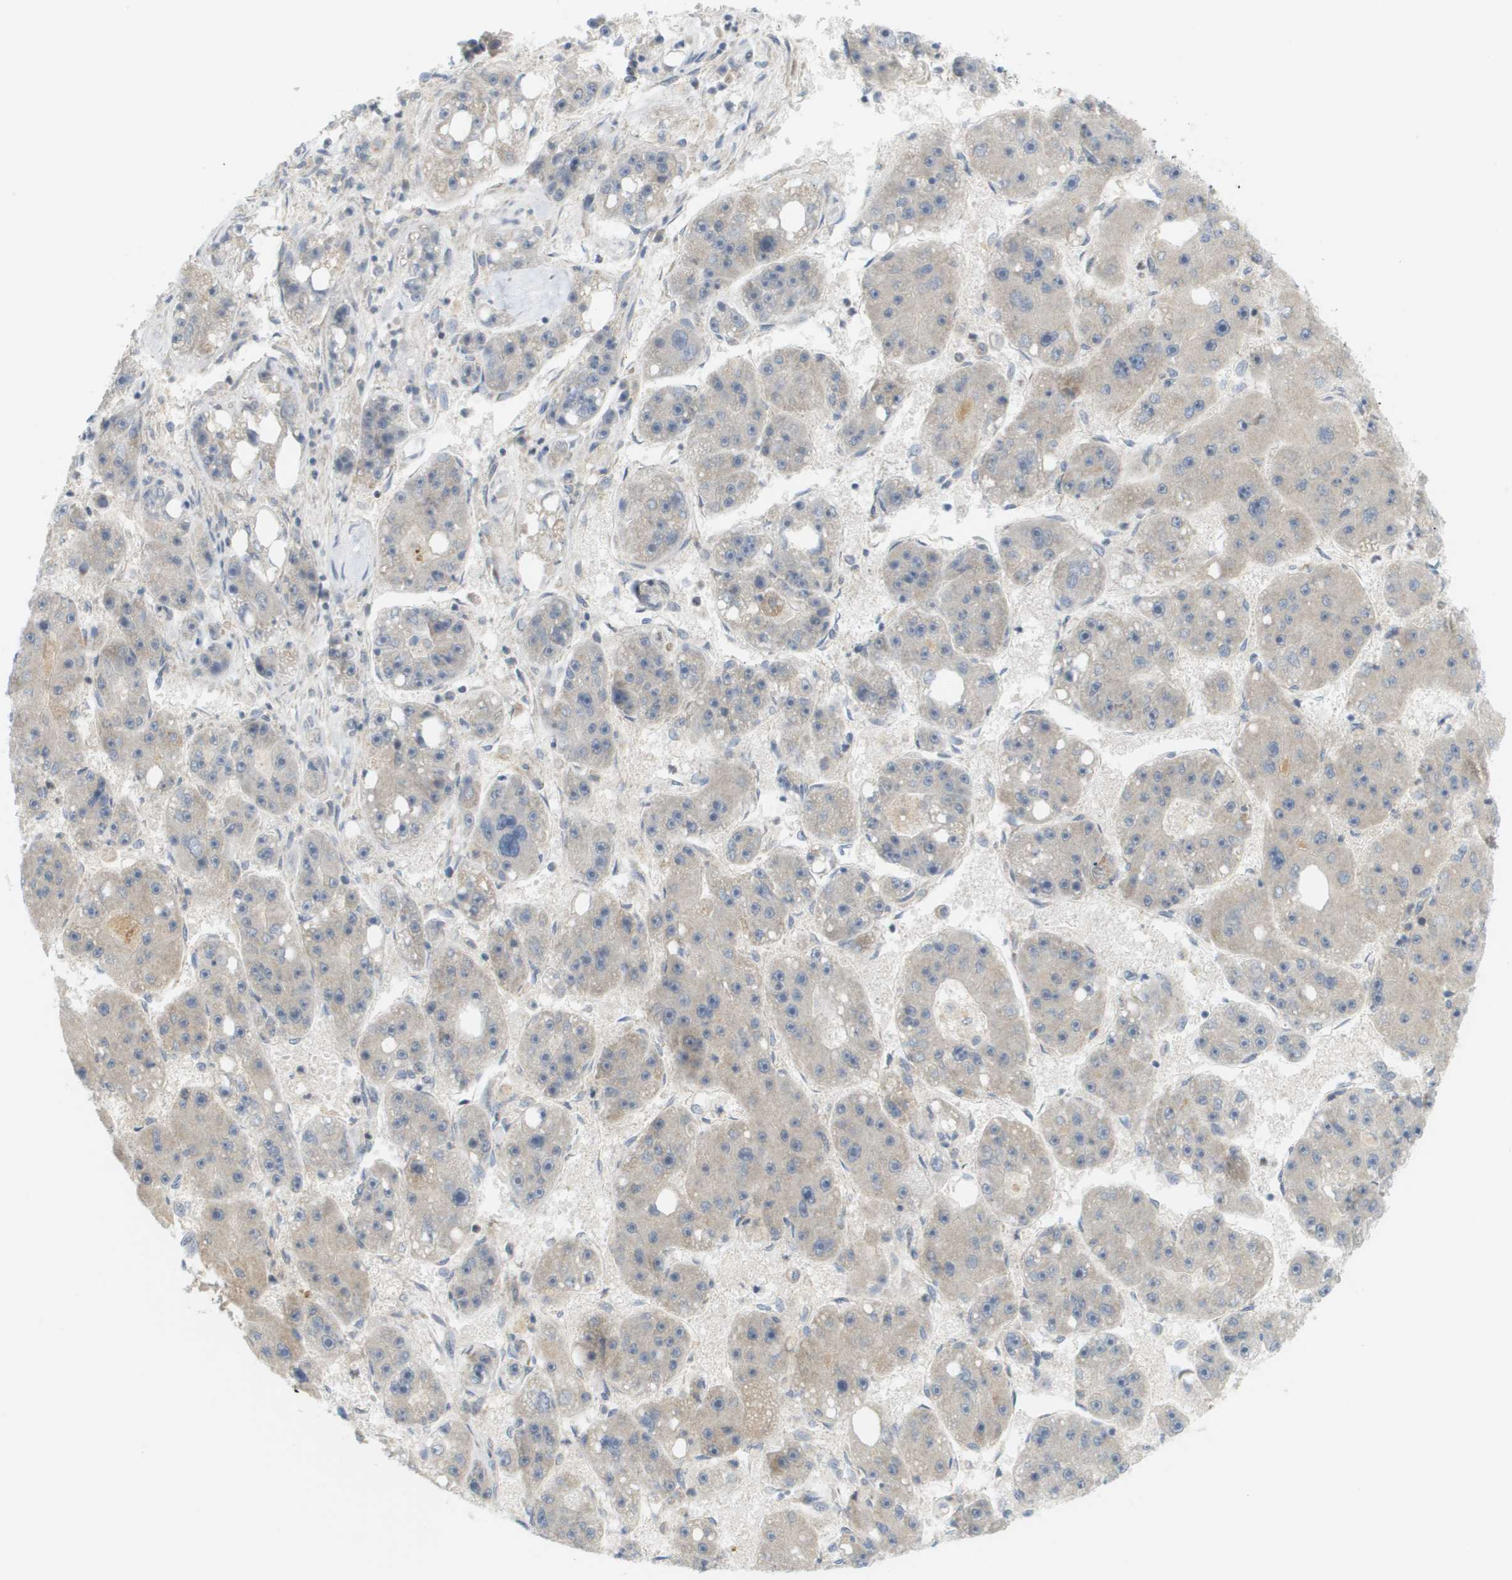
{"staining": {"intensity": "weak", "quantity": "<25%", "location": "cytoplasmic/membranous"}, "tissue": "liver cancer", "cell_type": "Tumor cells", "image_type": "cancer", "snomed": [{"axis": "morphology", "description": "Carcinoma, Hepatocellular, NOS"}, {"axis": "topography", "description": "Liver"}], "caption": "Tumor cells show no significant protein staining in liver hepatocellular carcinoma. (DAB (3,3'-diaminobenzidine) immunohistochemistry (IHC) visualized using brightfield microscopy, high magnification).", "gene": "PROC", "patient": {"sex": "female", "age": 61}}